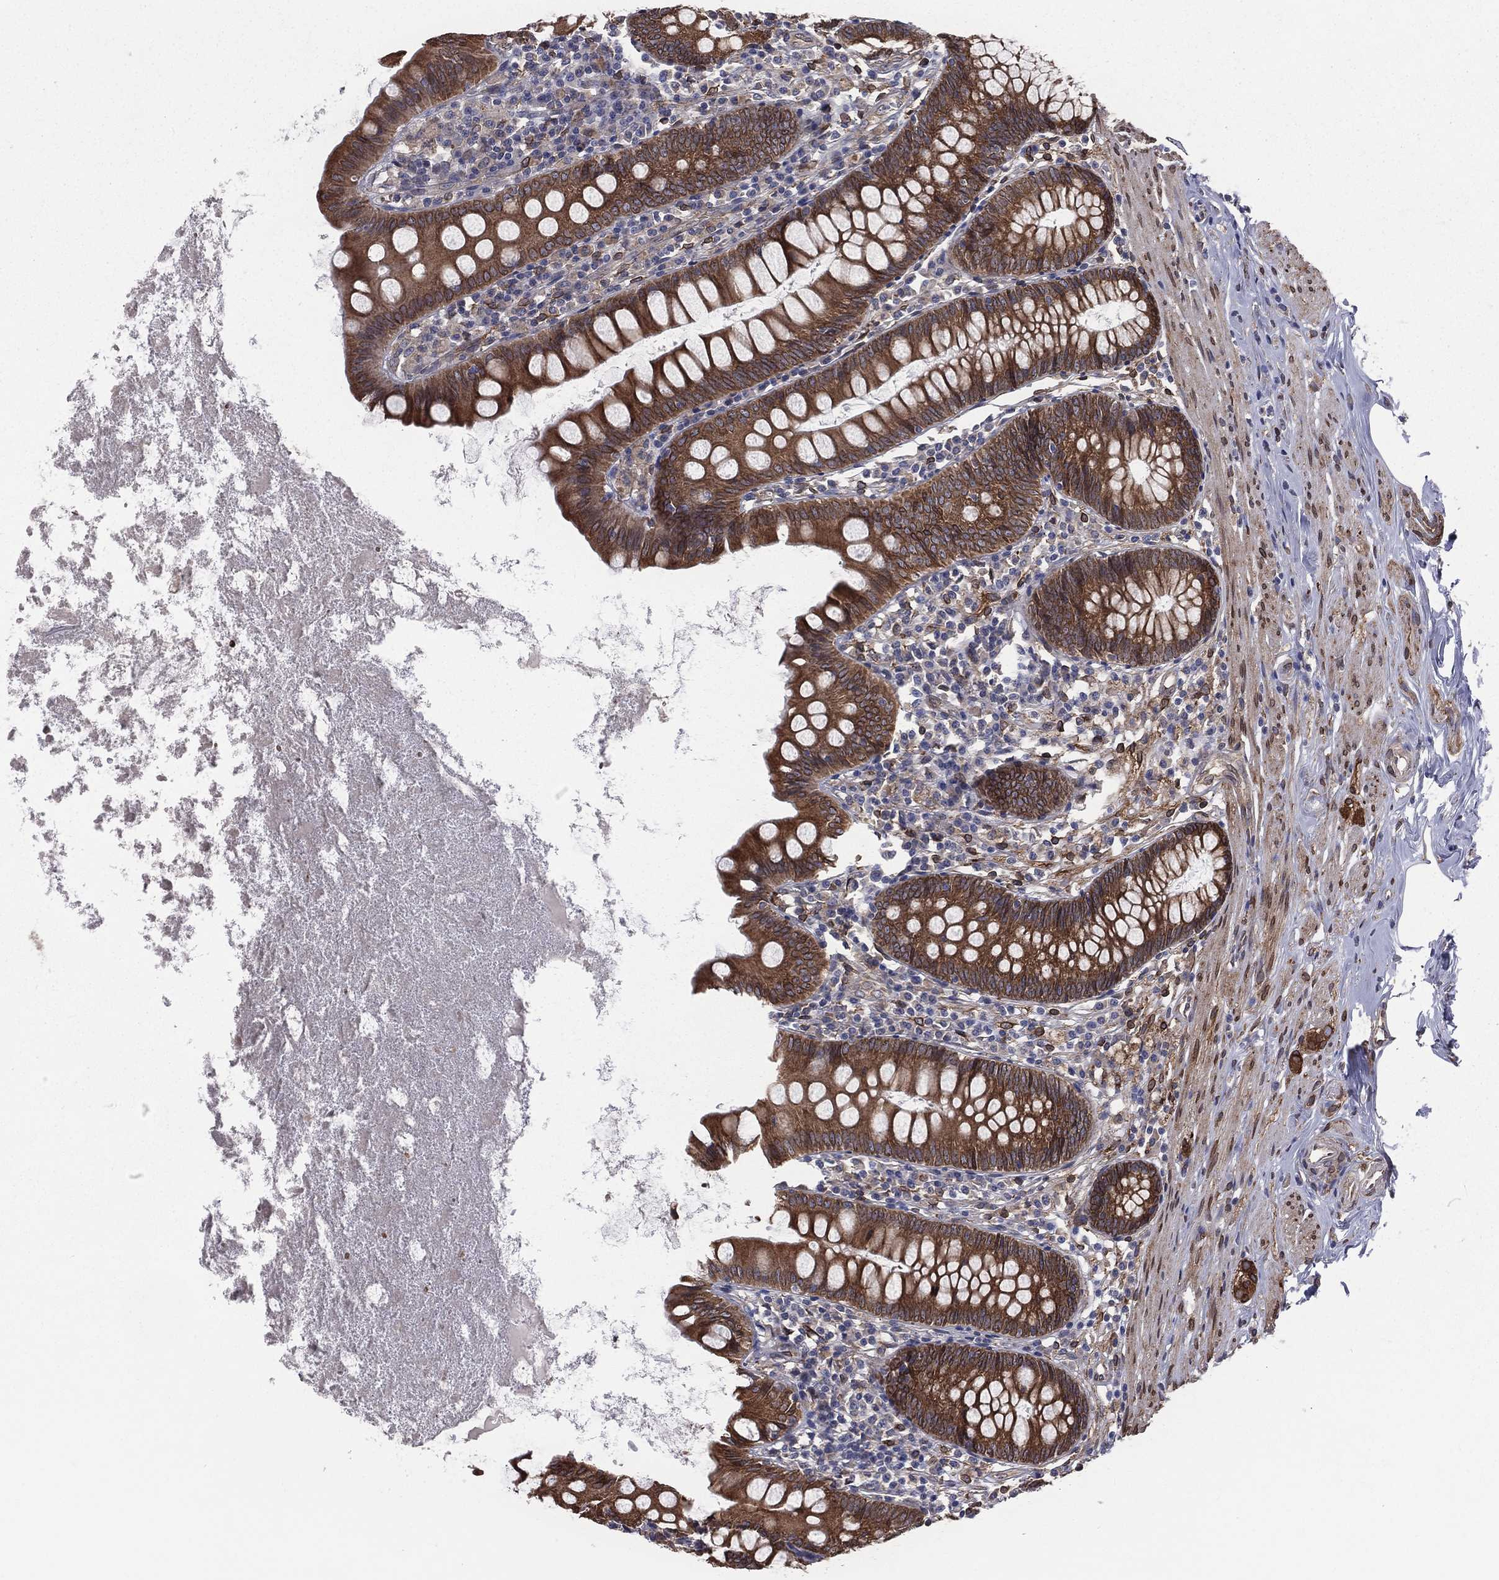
{"staining": {"intensity": "strong", "quantity": ">75%", "location": "cytoplasmic/membranous"}, "tissue": "appendix", "cell_type": "Glandular cells", "image_type": "normal", "snomed": [{"axis": "morphology", "description": "Normal tissue, NOS"}, {"axis": "topography", "description": "Appendix"}], "caption": "Immunohistochemical staining of normal appendix shows >75% levels of strong cytoplasmic/membranous protein staining in about >75% of glandular cells. (Stains: DAB in brown, nuclei in blue, Microscopy: brightfield microscopy at high magnification).", "gene": "PGRMC1", "patient": {"sex": "female", "age": 82}}